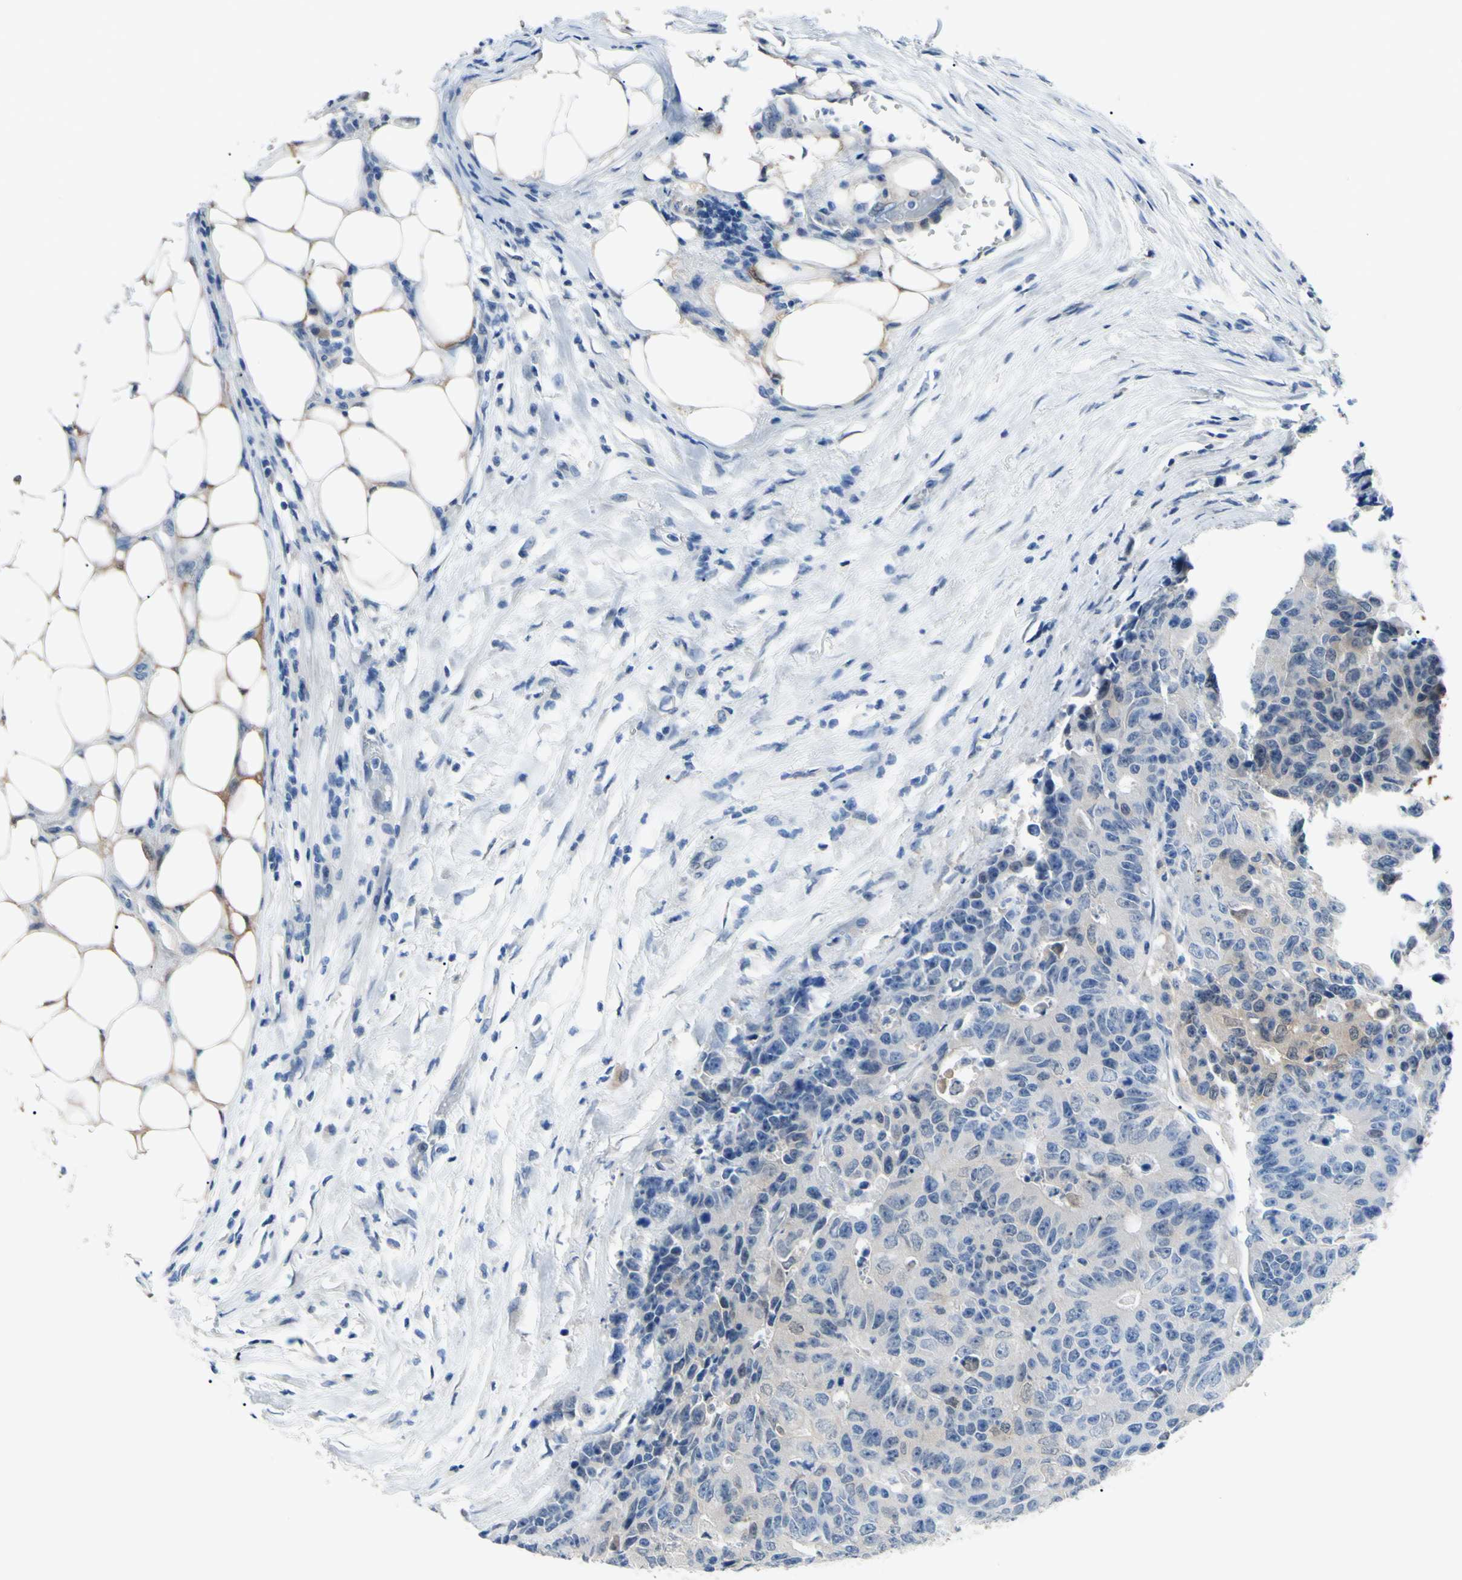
{"staining": {"intensity": "weak", "quantity": "25%-75%", "location": "cytoplasmic/membranous"}, "tissue": "colorectal cancer", "cell_type": "Tumor cells", "image_type": "cancer", "snomed": [{"axis": "morphology", "description": "Adenocarcinoma, NOS"}, {"axis": "topography", "description": "Colon"}], "caption": "Immunohistochemical staining of colorectal cancer reveals weak cytoplasmic/membranous protein expression in approximately 25%-75% of tumor cells.", "gene": "NOL3", "patient": {"sex": "female", "age": 86}}